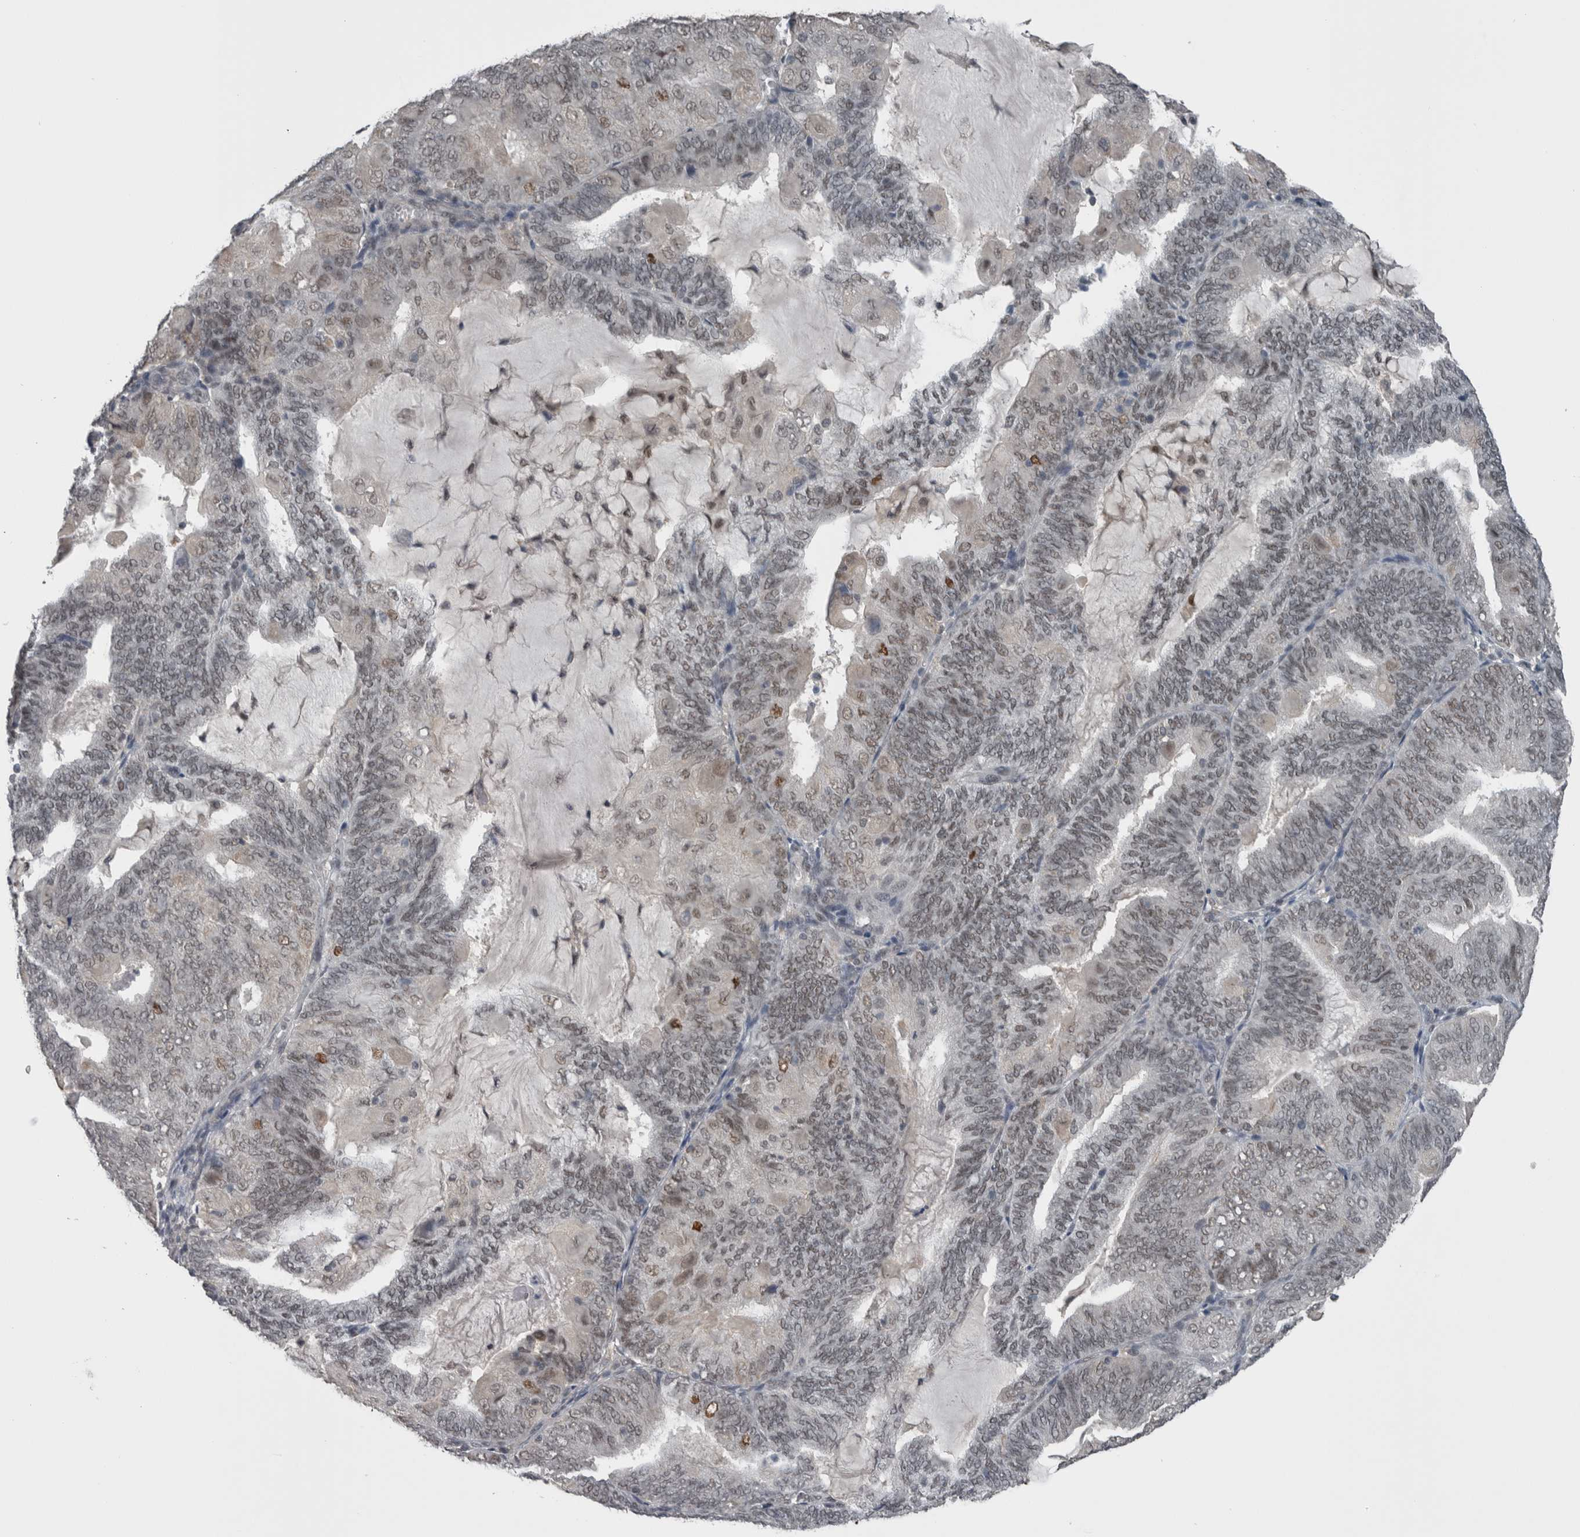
{"staining": {"intensity": "moderate", "quantity": "<25%", "location": "nuclear"}, "tissue": "endometrial cancer", "cell_type": "Tumor cells", "image_type": "cancer", "snomed": [{"axis": "morphology", "description": "Adenocarcinoma, NOS"}, {"axis": "topography", "description": "Endometrium"}], "caption": "Immunohistochemical staining of human endometrial adenocarcinoma shows low levels of moderate nuclear positivity in approximately <25% of tumor cells.", "gene": "ZBTB21", "patient": {"sex": "female", "age": 81}}